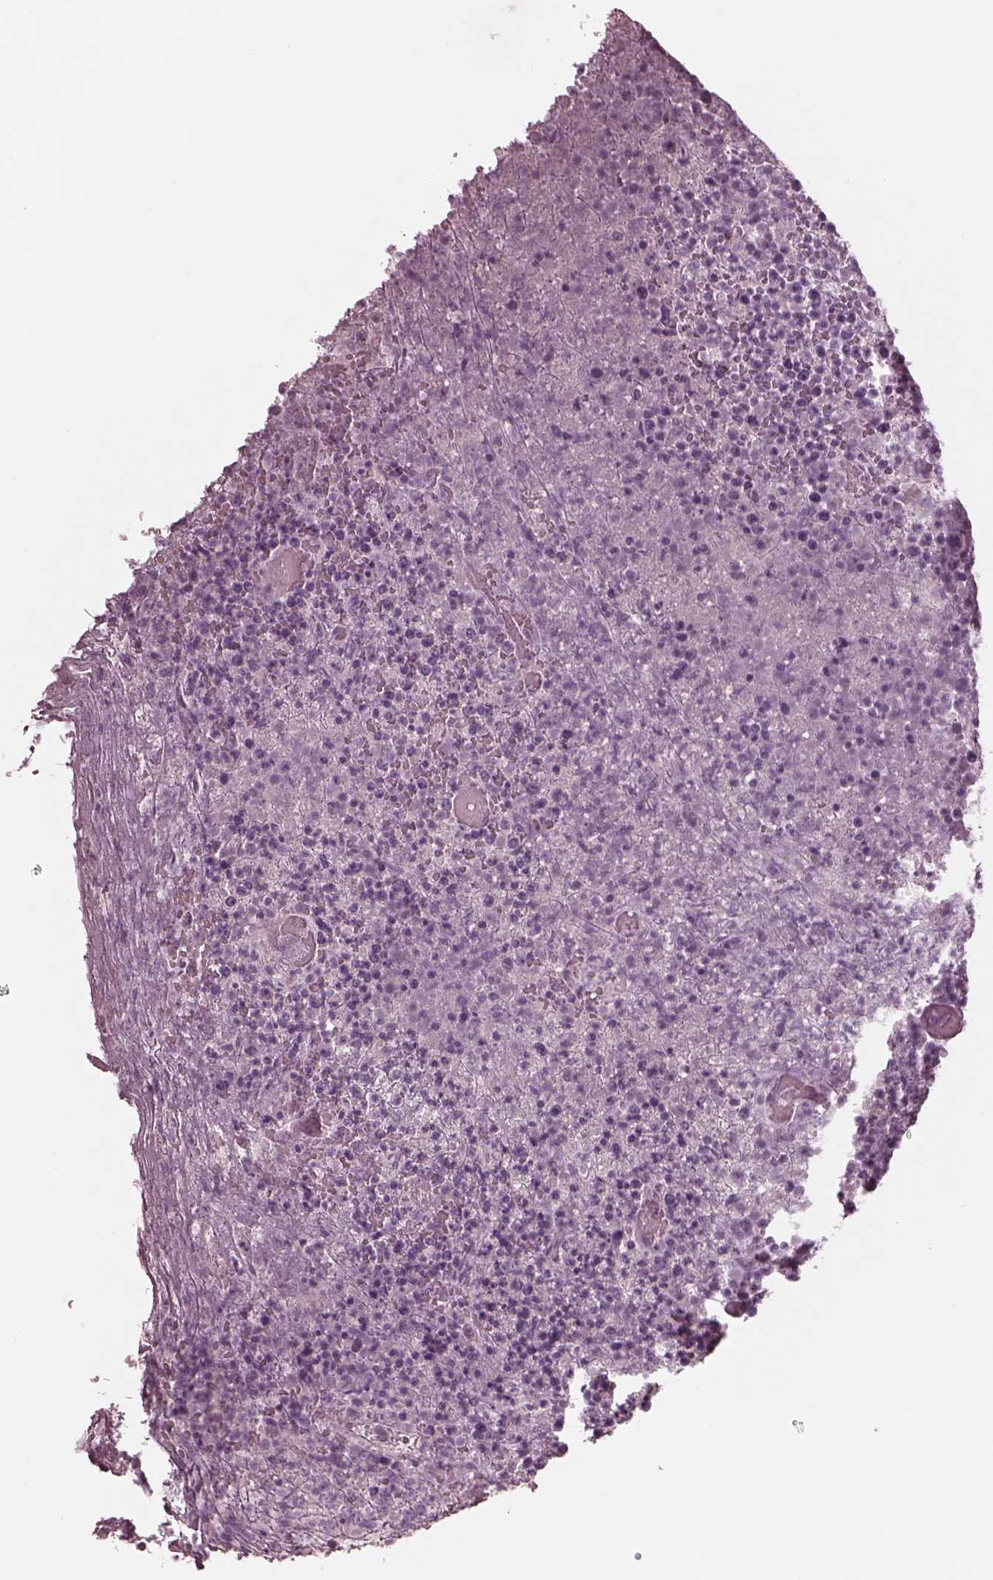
{"staining": {"intensity": "negative", "quantity": "none", "location": "none"}, "tissue": "lymphoma", "cell_type": "Tumor cells", "image_type": "cancer", "snomed": [{"axis": "morphology", "description": "Malignant lymphoma, non-Hodgkin's type, High grade"}, {"axis": "topography", "description": "Lymph node"}], "caption": "An immunohistochemistry image of lymphoma is shown. There is no staining in tumor cells of lymphoma.", "gene": "PON3", "patient": {"sex": "male", "age": 13}}